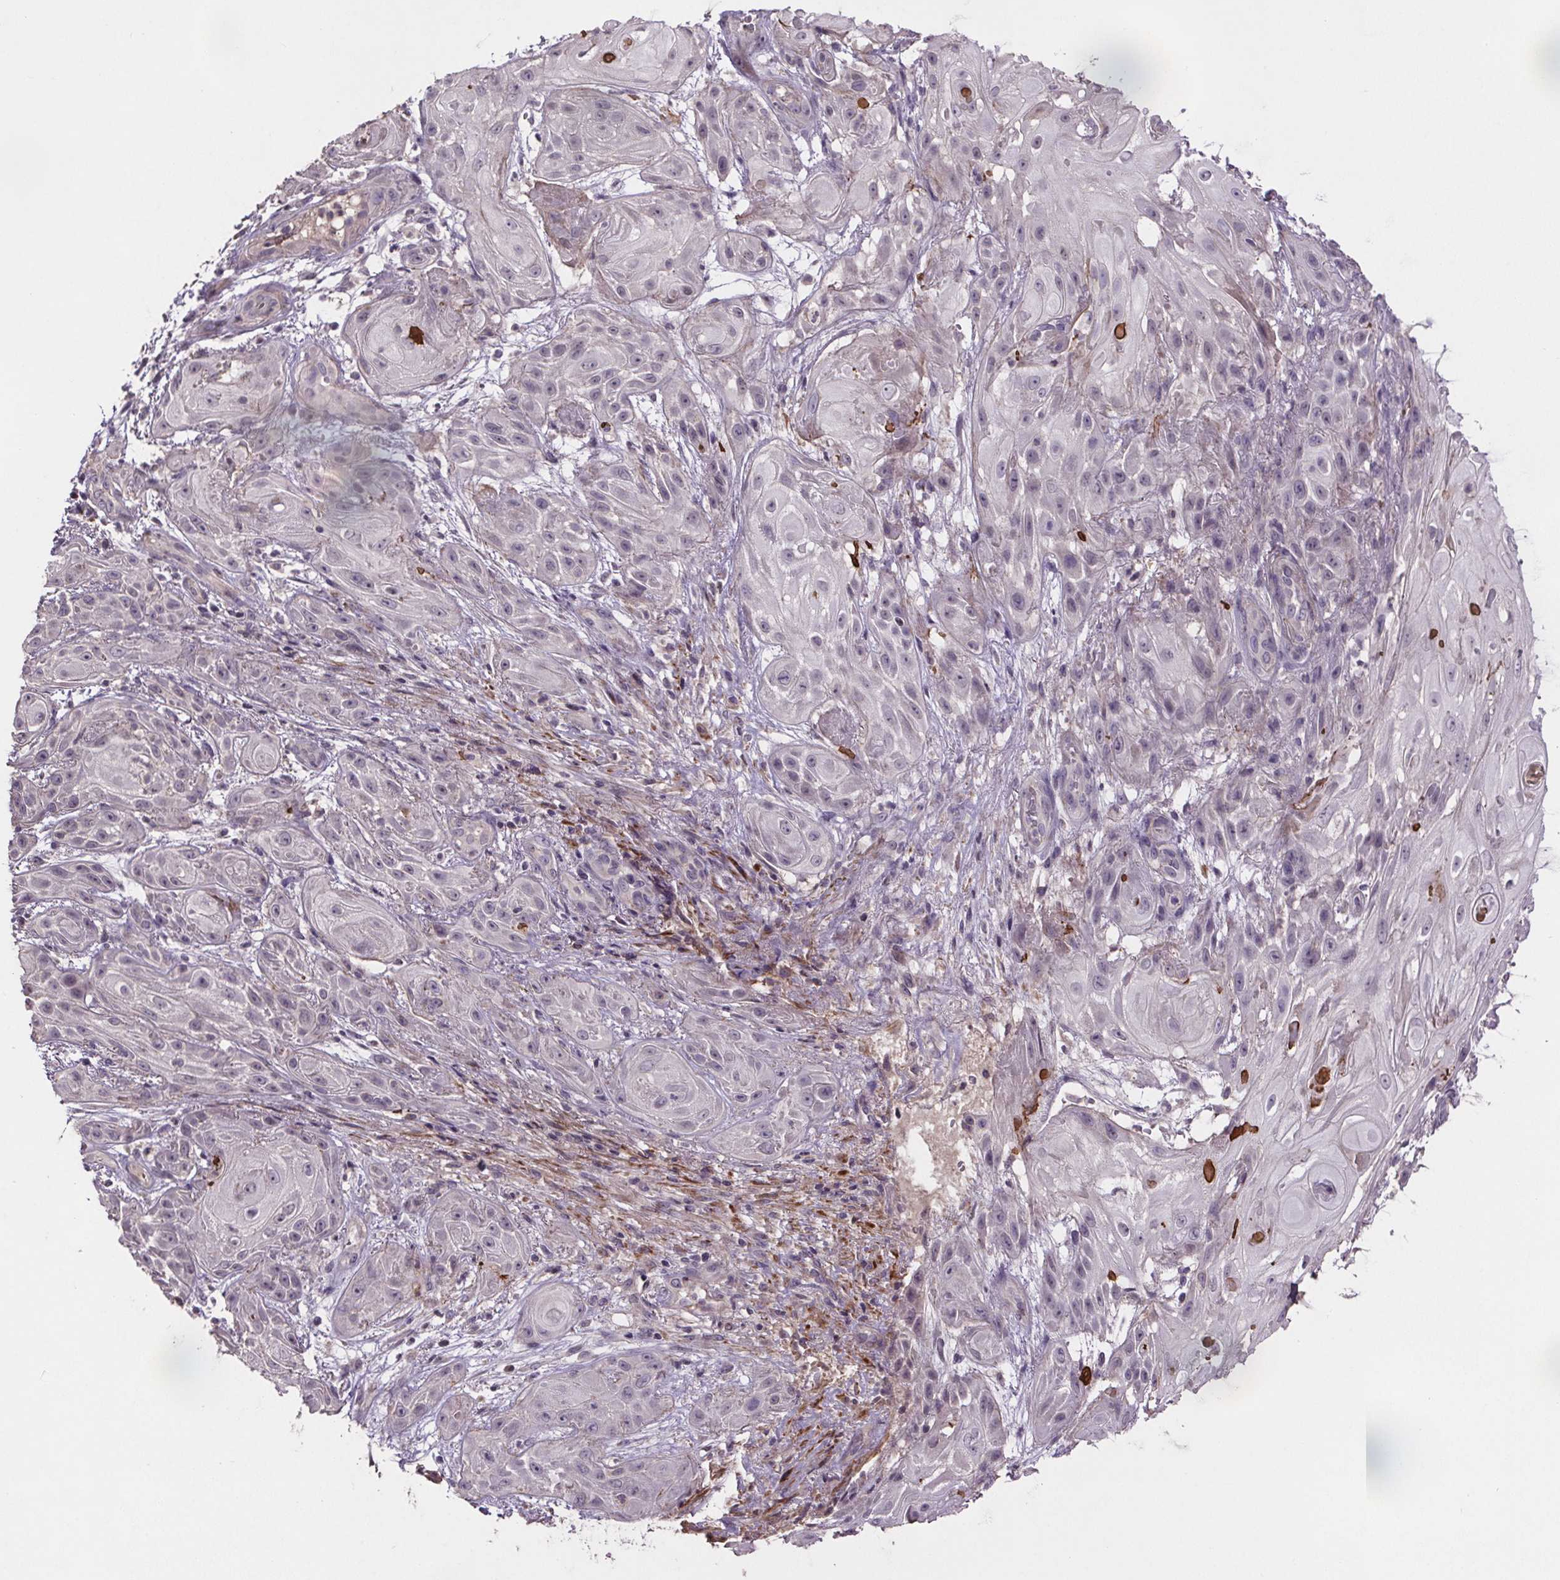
{"staining": {"intensity": "negative", "quantity": "none", "location": "none"}, "tissue": "skin cancer", "cell_type": "Tumor cells", "image_type": "cancer", "snomed": [{"axis": "morphology", "description": "Squamous cell carcinoma, NOS"}, {"axis": "topography", "description": "Skin"}], "caption": "DAB immunohistochemical staining of human squamous cell carcinoma (skin) exhibits no significant positivity in tumor cells.", "gene": "CLN3", "patient": {"sex": "male", "age": 62}}